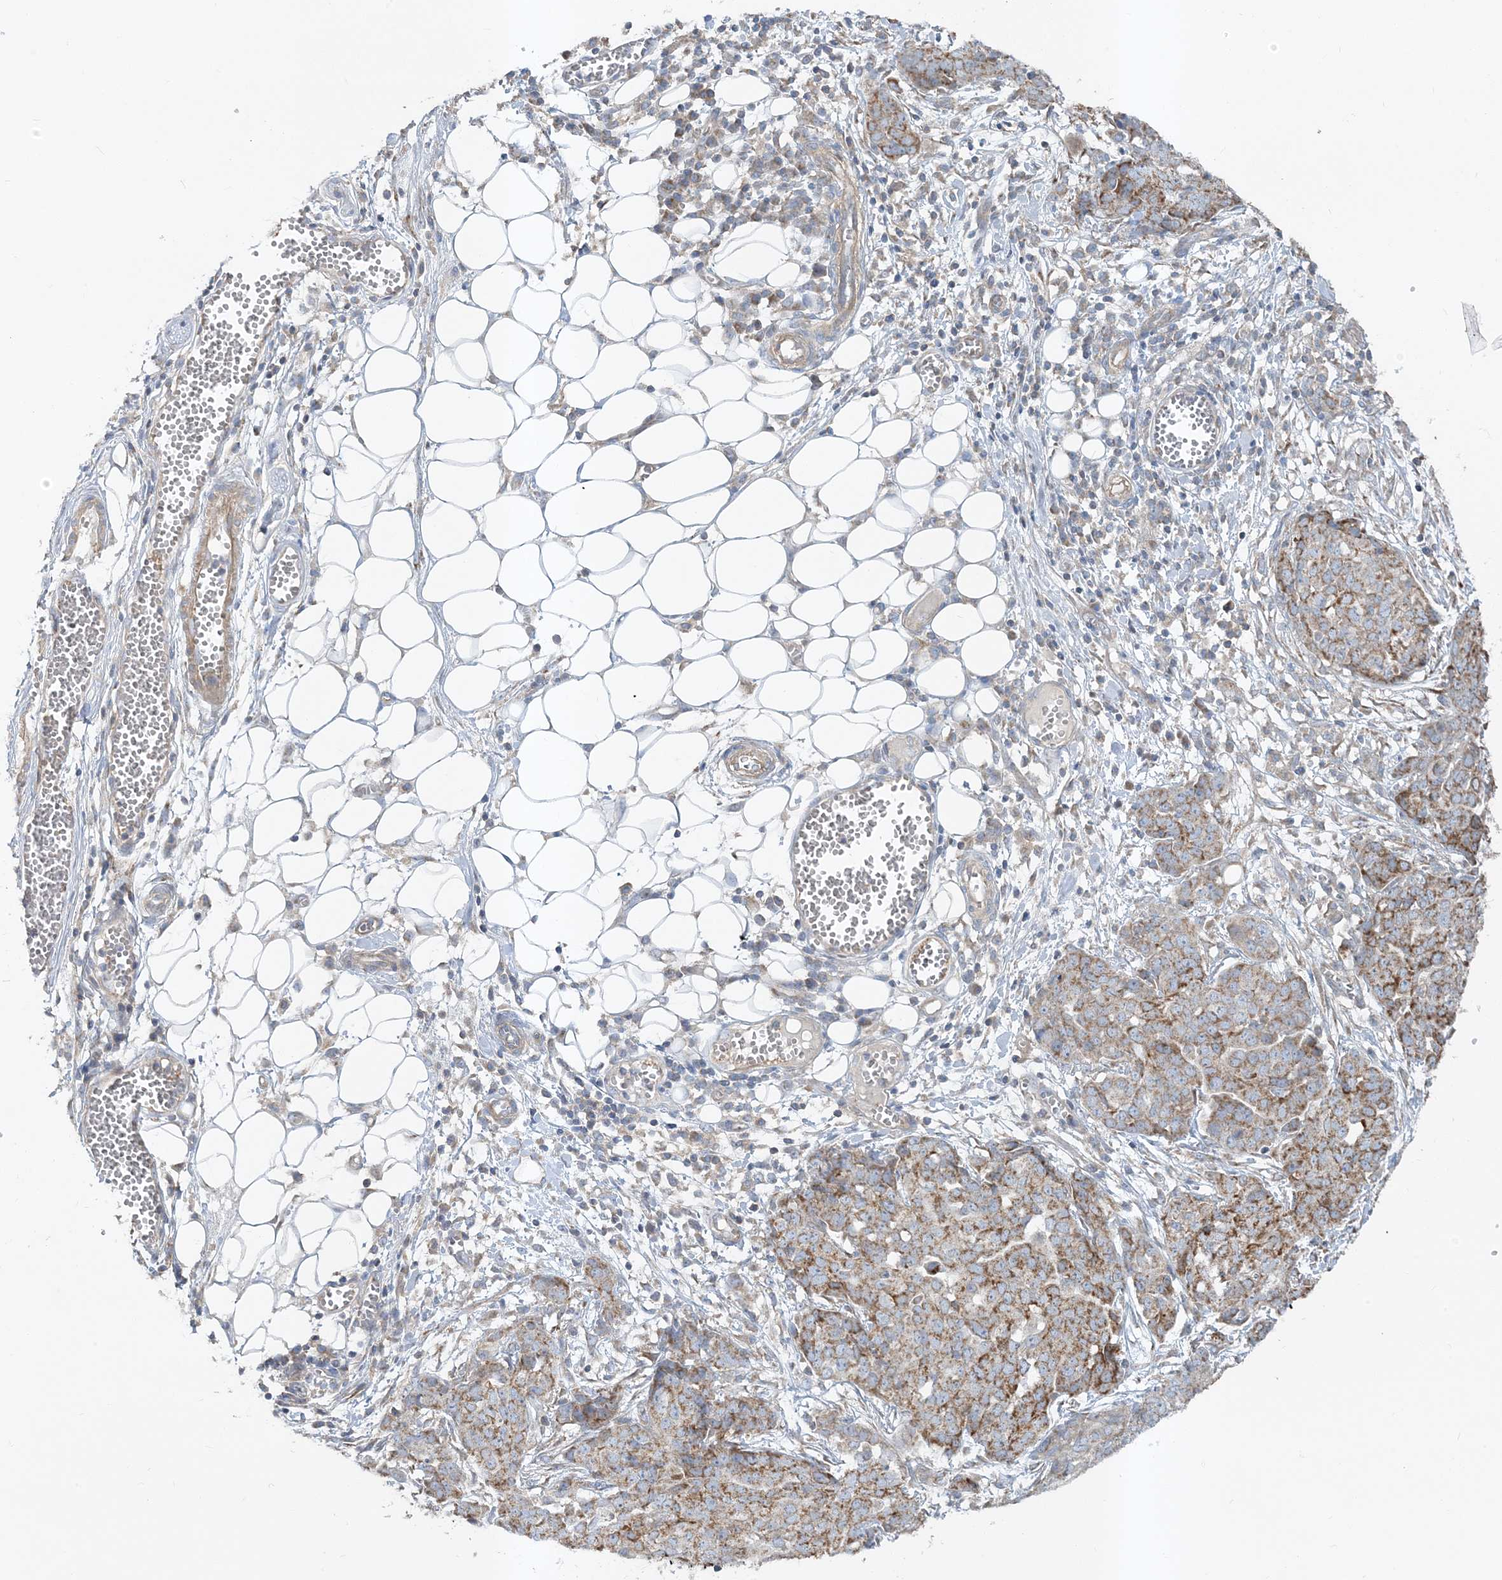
{"staining": {"intensity": "moderate", "quantity": ">75%", "location": "cytoplasmic/membranous"}, "tissue": "ovarian cancer", "cell_type": "Tumor cells", "image_type": "cancer", "snomed": [{"axis": "morphology", "description": "Cystadenocarcinoma, serous, NOS"}, {"axis": "topography", "description": "Soft tissue"}, {"axis": "topography", "description": "Ovary"}], "caption": "Protein staining by IHC reveals moderate cytoplasmic/membranous expression in approximately >75% of tumor cells in ovarian cancer (serous cystadenocarcinoma). The staining was performed using DAB (3,3'-diaminobenzidine), with brown indicating positive protein expression. Nuclei are stained blue with hematoxylin.", "gene": "LEXM", "patient": {"sex": "female", "age": 57}}